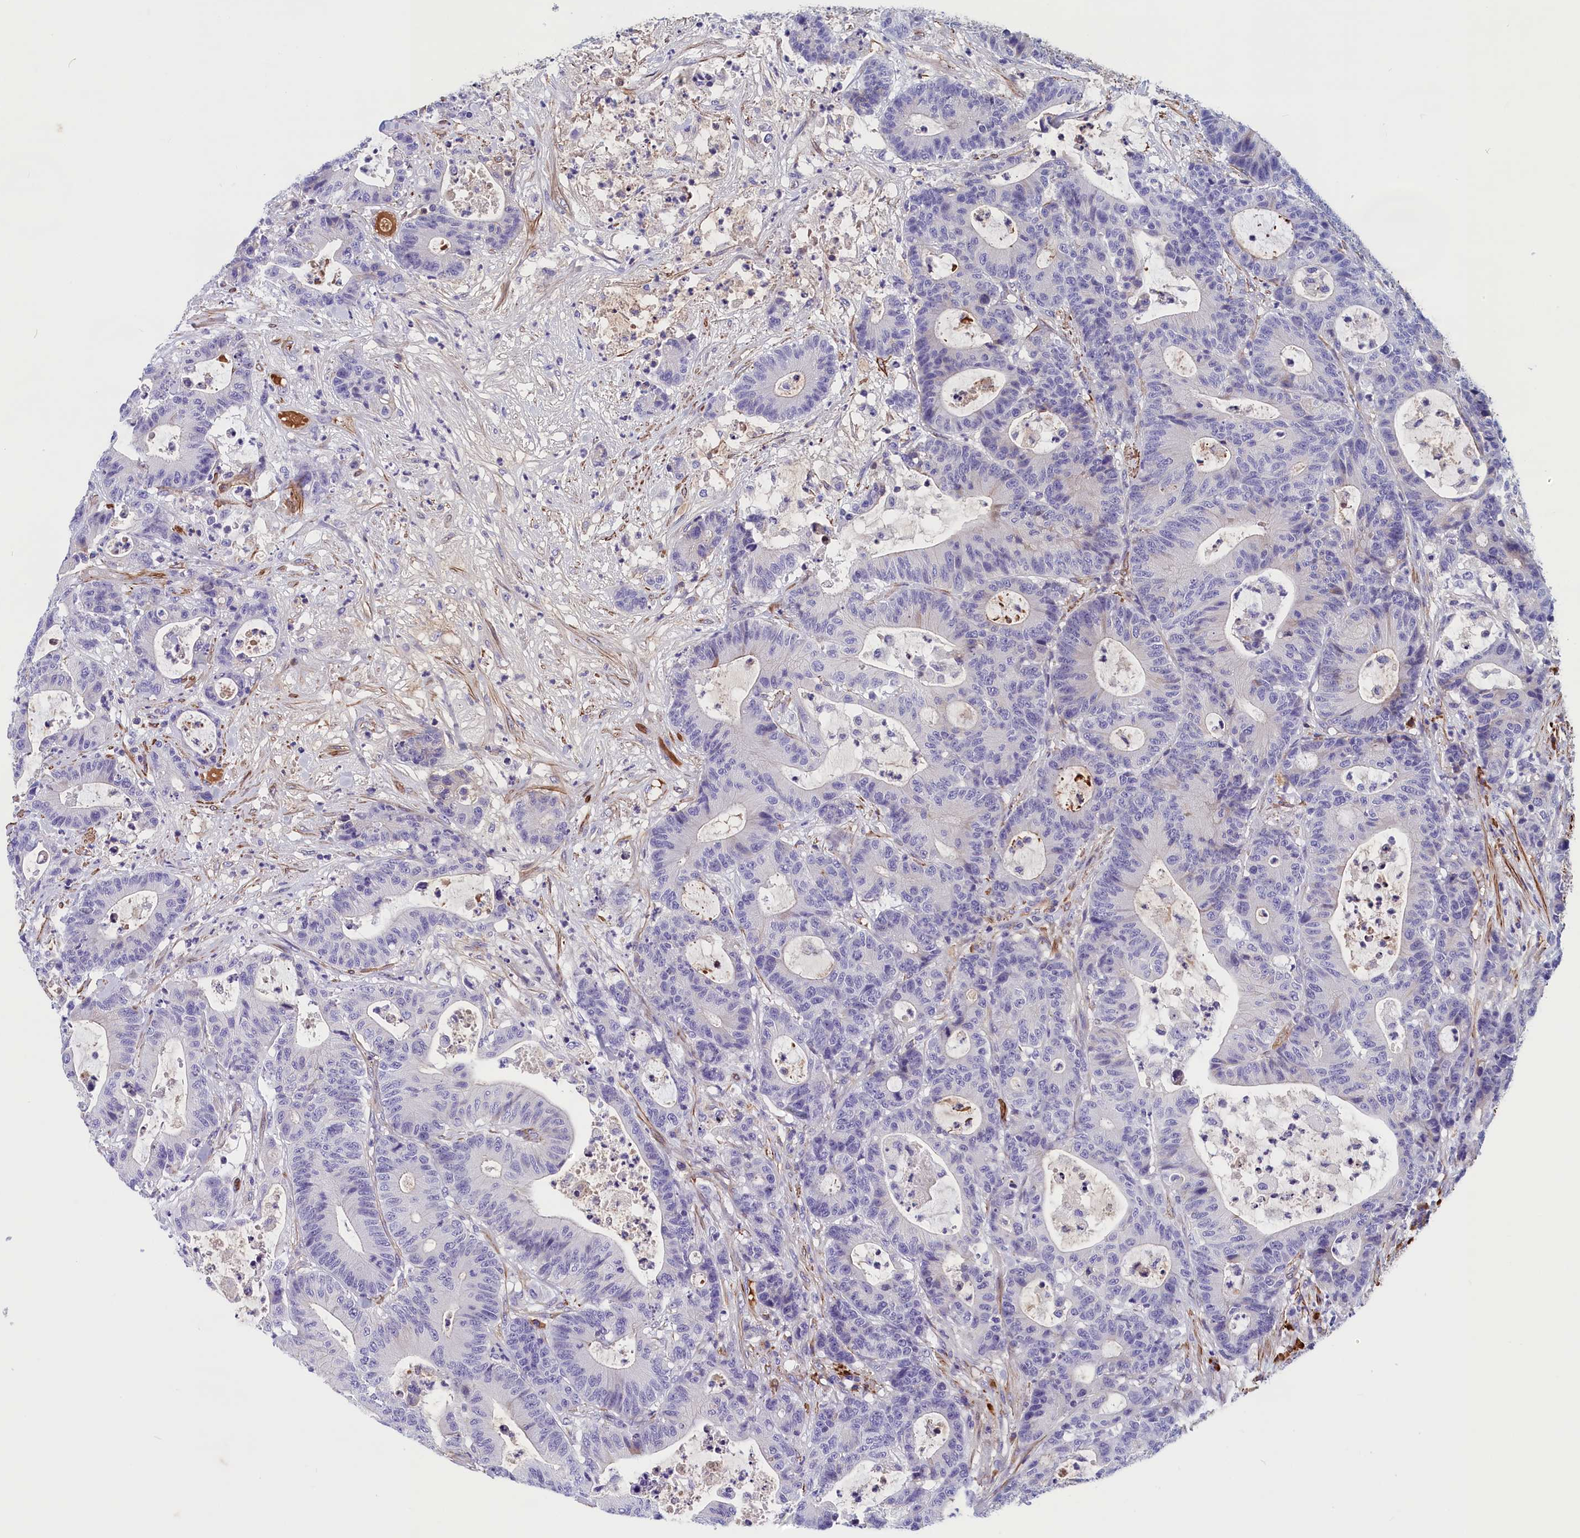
{"staining": {"intensity": "negative", "quantity": "none", "location": "none"}, "tissue": "colorectal cancer", "cell_type": "Tumor cells", "image_type": "cancer", "snomed": [{"axis": "morphology", "description": "Adenocarcinoma, NOS"}, {"axis": "topography", "description": "Colon"}], "caption": "Immunohistochemistry of colorectal cancer reveals no expression in tumor cells.", "gene": "BCL2L13", "patient": {"sex": "female", "age": 84}}